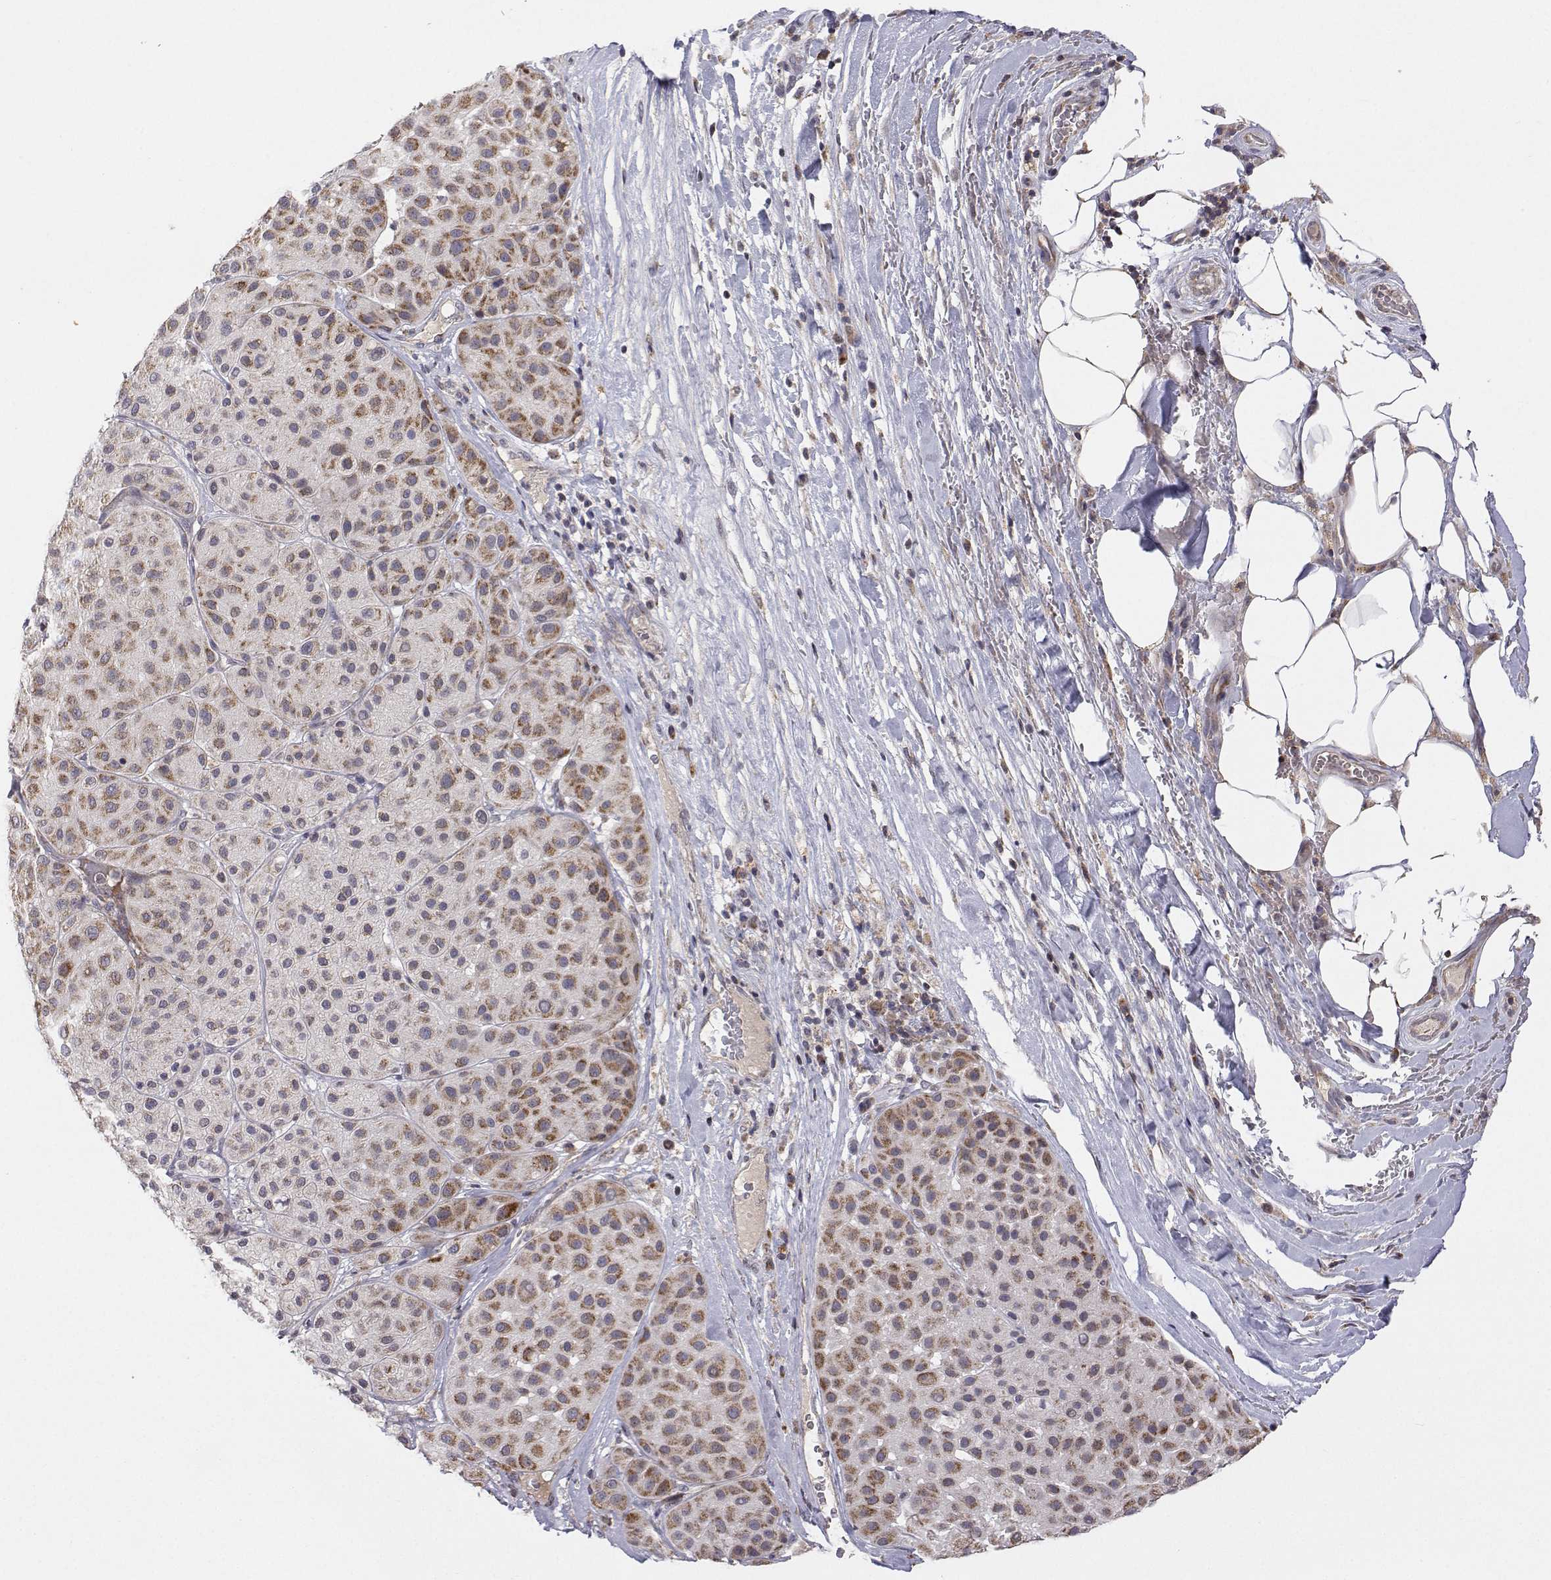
{"staining": {"intensity": "moderate", "quantity": "25%-75%", "location": "cytoplasmic/membranous"}, "tissue": "melanoma", "cell_type": "Tumor cells", "image_type": "cancer", "snomed": [{"axis": "morphology", "description": "Malignant melanoma, Metastatic site"}, {"axis": "topography", "description": "Smooth muscle"}], "caption": "Protein expression analysis of malignant melanoma (metastatic site) demonstrates moderate cytoplasmic/membranous expression in about 25%-75% of tumor cells.", "gene": "MRPL3", "patient": {"sex": "male", "age": 41}}